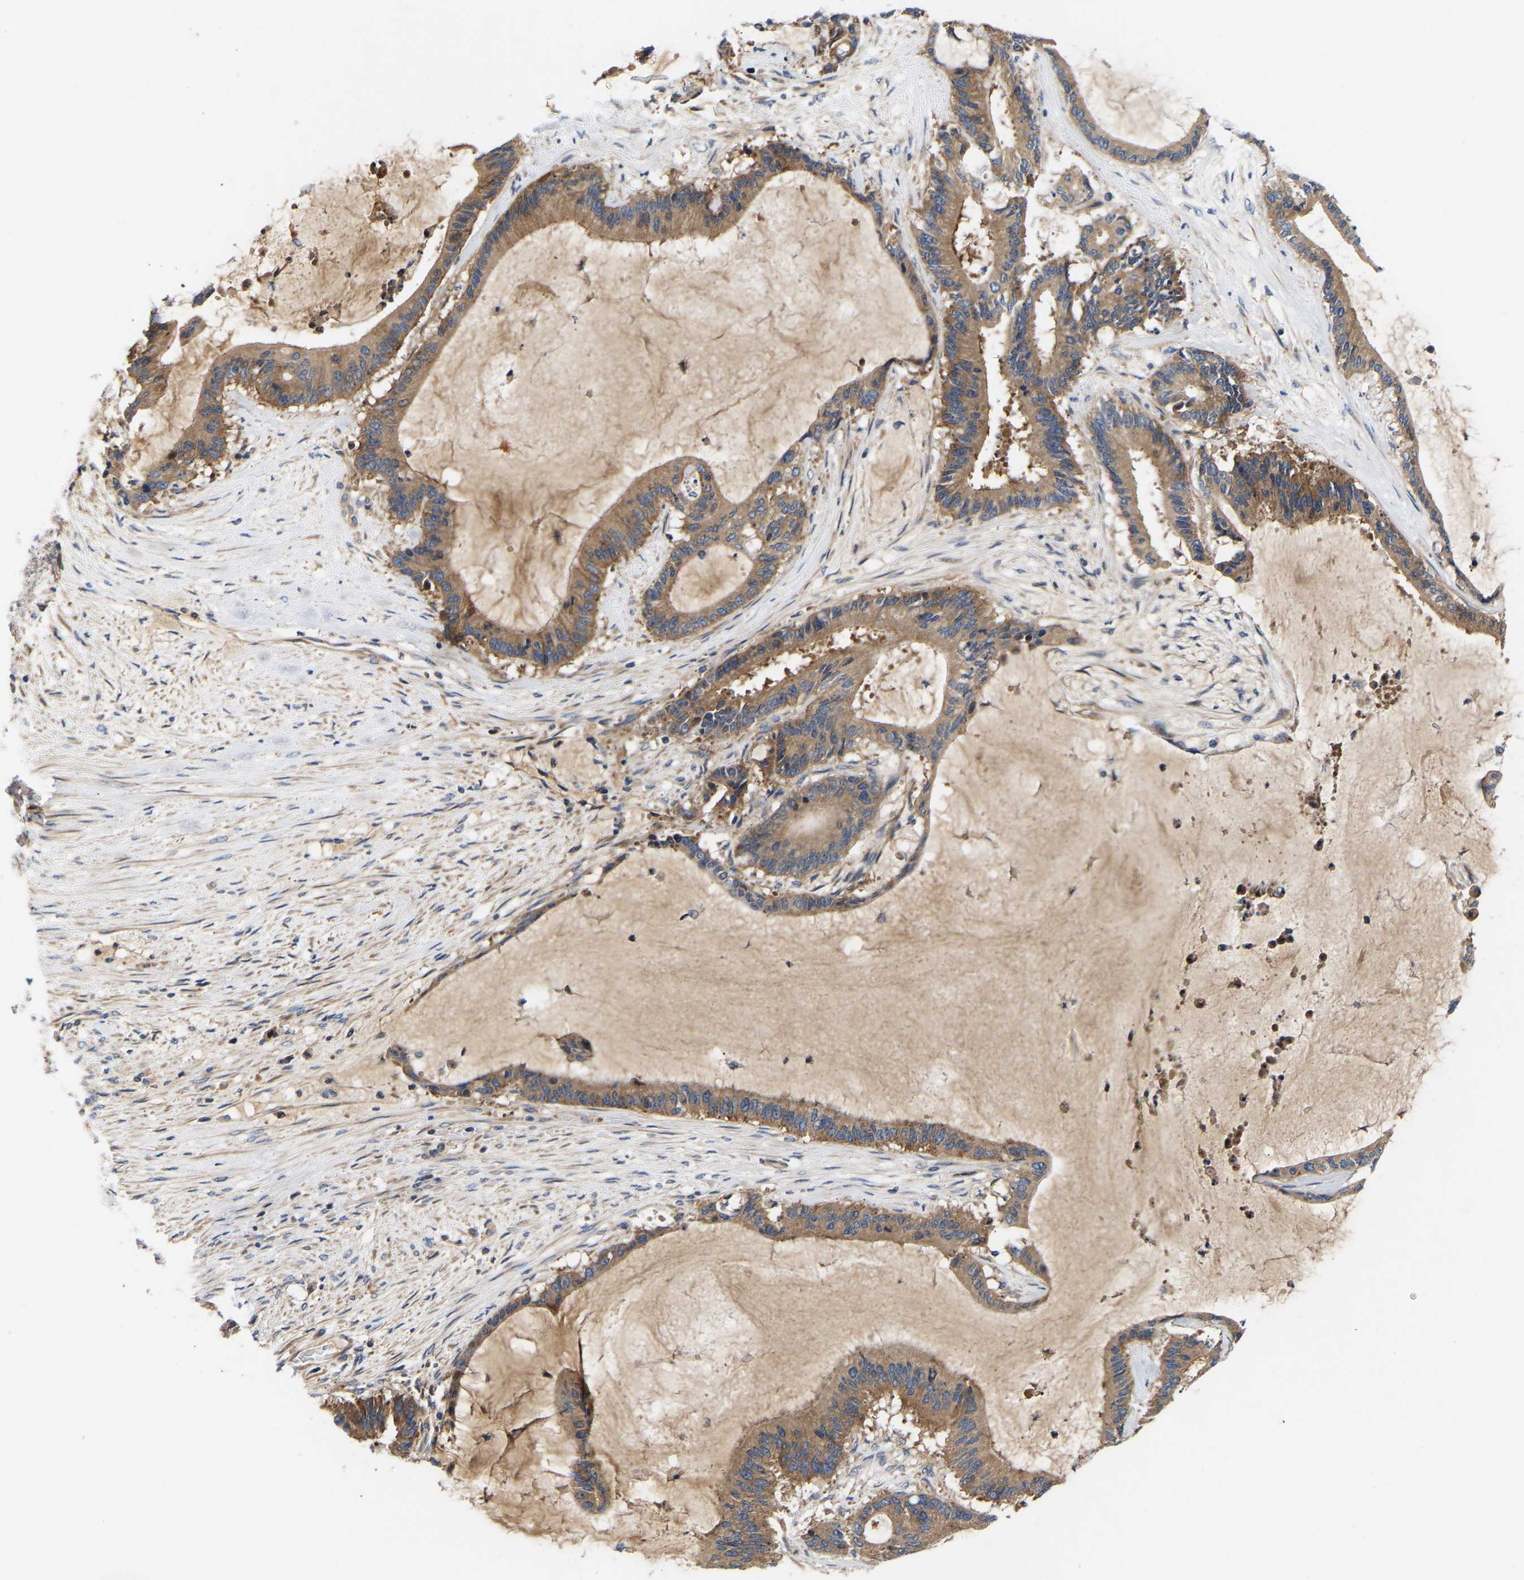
{"staining": {"intensity": "moderate", "quantity": ">75%", "location": "cytoplasmic/membranous"}, "tissue": "liver cancer", "cell_type": "Tumor cells", "image_type": "cancer", "snomed": [{"axis": "morphology", "description": "Cholangiocarcinoma"}, {"axis": "topography", "description": "Liver"}], "caption": "IHC (DAB) staining of human cholangiocarcinoma (liver) demonstrates moderate cytoplasmic/membranous protein positivity in about >75% of tumor cells. Using DAB (brown) and hematoxylin (blue) stains, captured at high magnification using brightfield microscopy.", "gene": "AIMP2", "patient": {"sex": "female", "age": 73}}